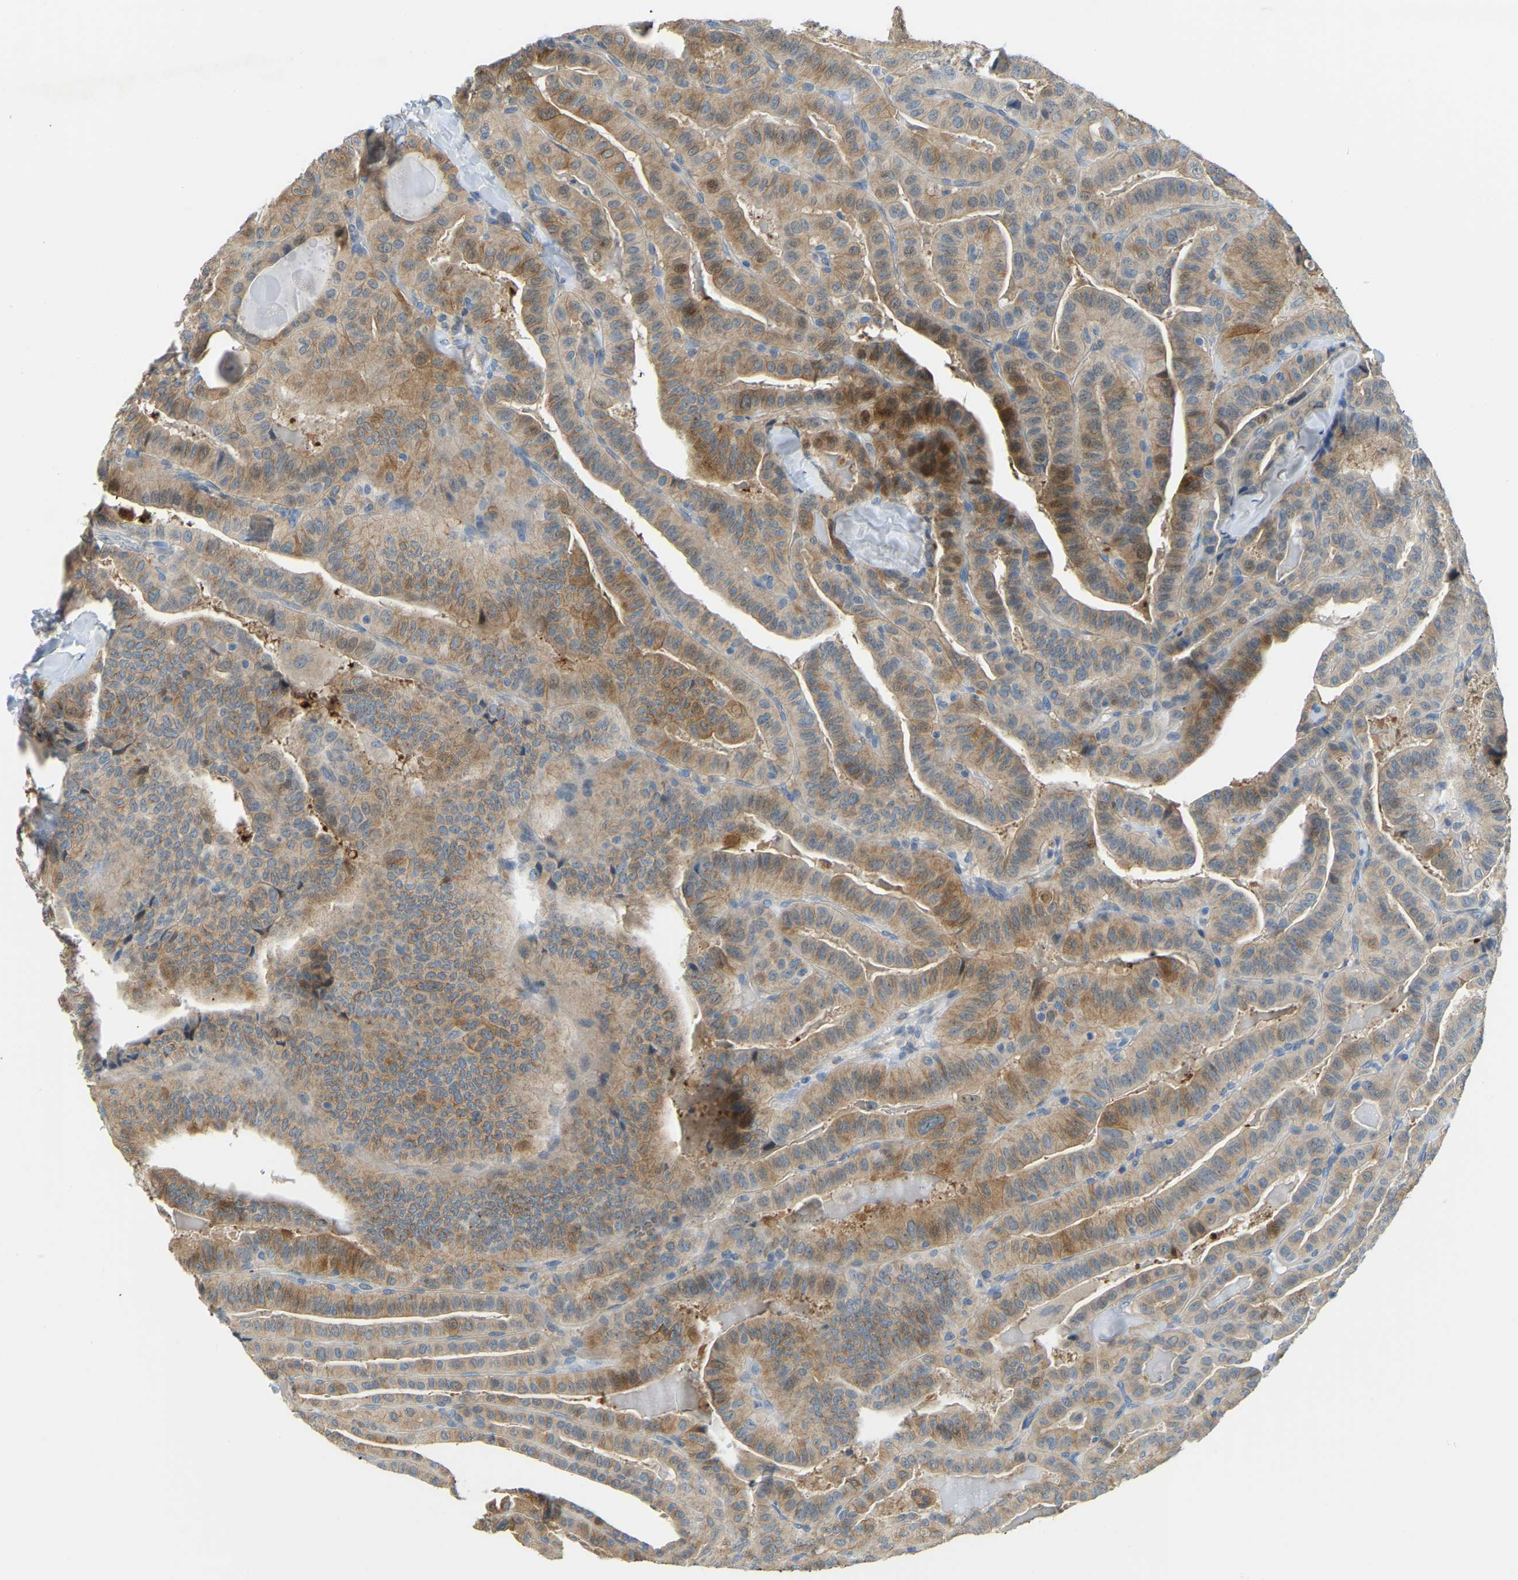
{"staining": {"intensity": "moderate", "quantity": ">75%", "location": "cytoplasmic/membranous"}, "tissue": "thyroid cancer", "cell_type": "Tumor cells", "image_type": "cancer", "snomed": [{"axis": "morphology", "description": "Papillary adenocarcinoma, NOS"}, {"axis": "topography", "description": "Thyroid gland"}], "caption": "Immunohistochemical staining of human thyroid cancer (papillary adenocarcinoma) demonstrates moderate cytoplasmic/membranous protein expression in about >75% of tumor cells.", "gene": "NME8", "patient": {"sex": "male", "age": 77}}